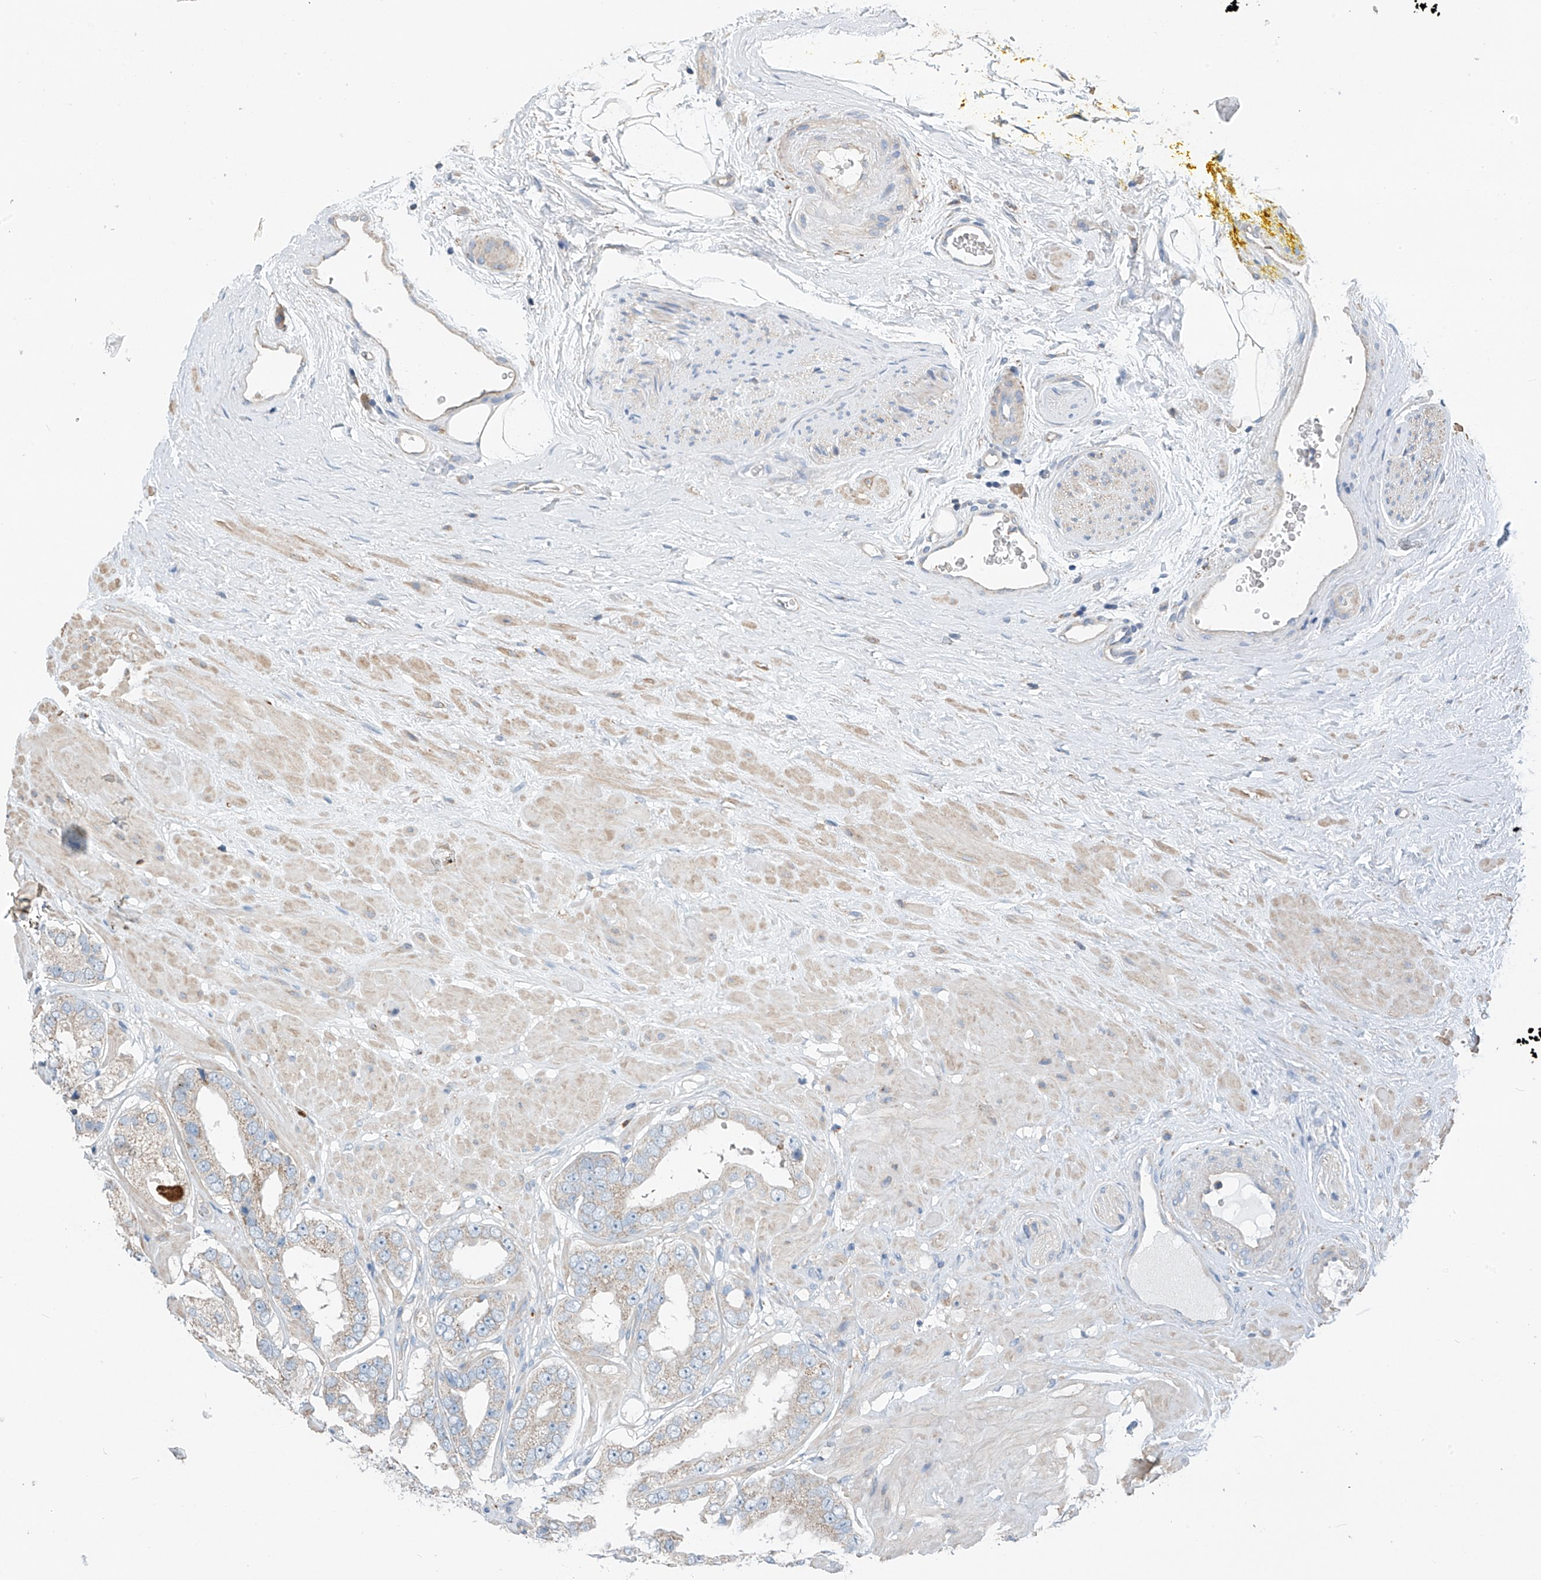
{"staining": {"intensity": "weak", "quantity": "<25%", "location": "cytoplasmic/membranous"}, "tissue": "prostate cancer", "cell_type": "Tumor cells", "image_type": "cancer", "snomed": [{"axis": "morphology", "description": "Adenocarcinoma, High grade"}, {"axis": "topography", "description": "Prostate"}], "caption": "Histopathology image shows no protein staining in tumor cells of prostate cancer (high-grade adenocarcinoma) tissue. Nuclei are stained in blue.", "gene": "SYN3", "patient": {"sex": "male", "age": 59}}